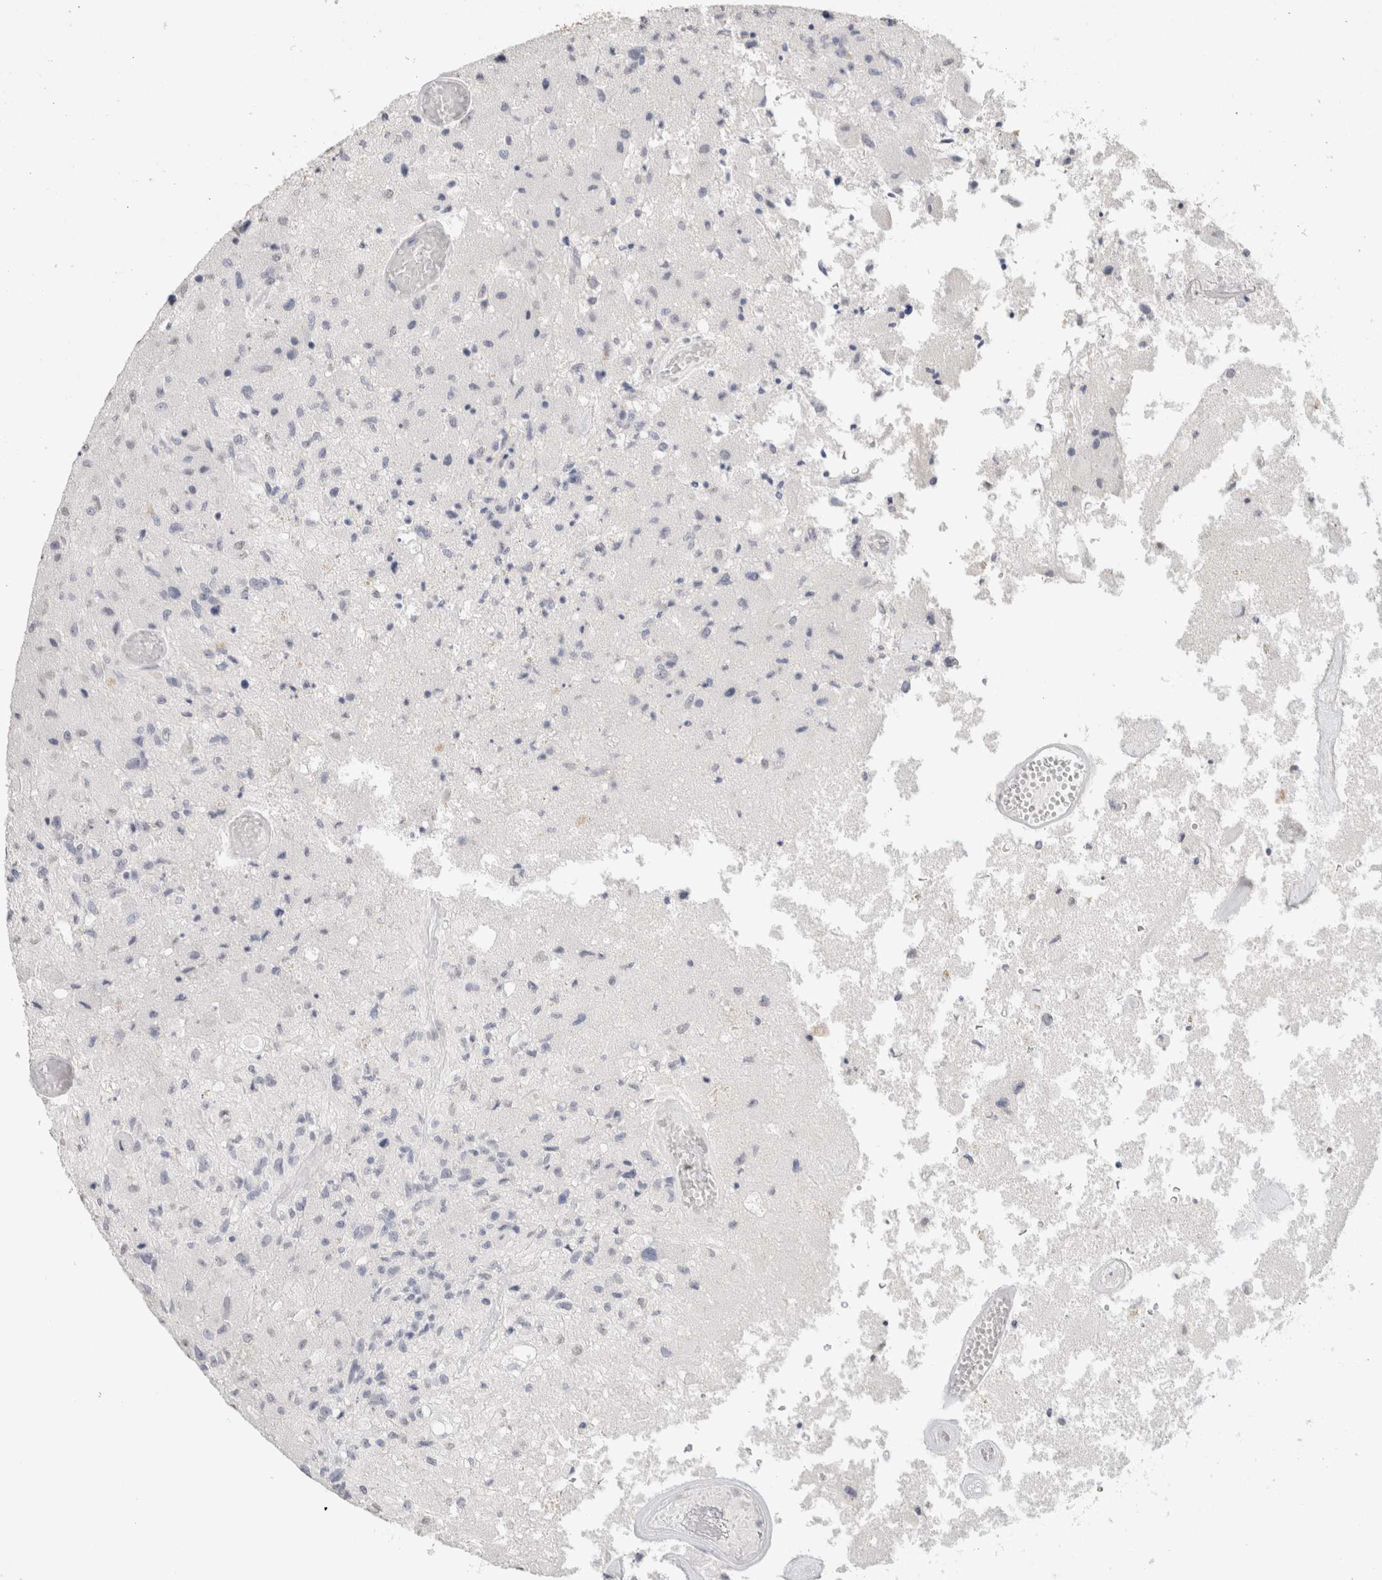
{"staining": {"intensity": "negative", "quantity": "none", "location": "none"}, "tissue": "glioma", "cell_type": "Tumor cells", "image_type": "cancer", "snomed": [{"axis": "morphology", "description": "Normal tissue, NOS"}, {"axis": "morphology", "description": "Glioma, malignant, High grade"}, {"axis": "topography", "description": "Cerebral cortex"}], "caption": "High magnification brightfield microscopy of malignant high-grade glioma stained with DAB (3,3'-diaminobenzidine) (brown) and counterstained with hematoxylin (blue): tumor cells show no significant positivity.", "gene": "CD80", "patient": {"sex": "male", "age": 77}}